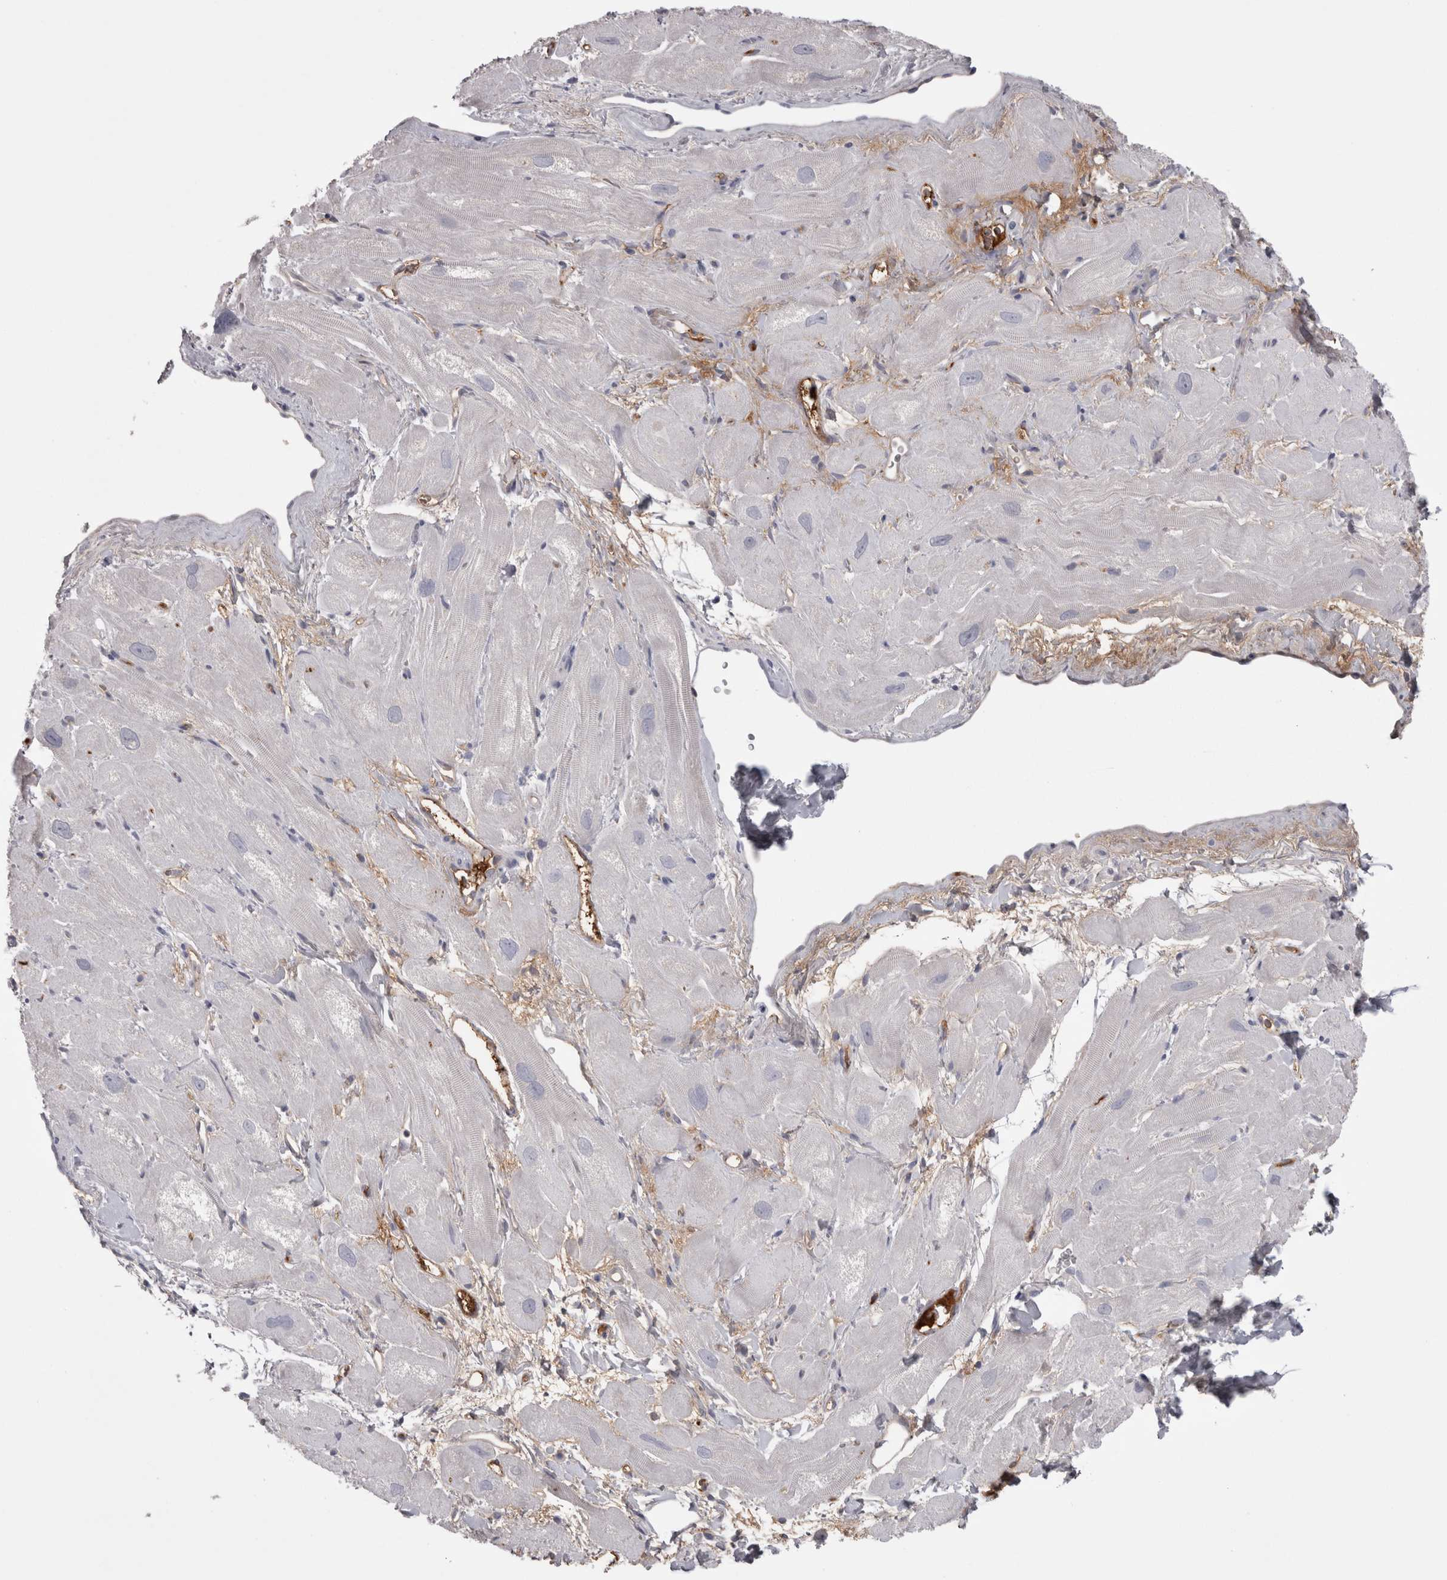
{"staining": {"intensity": "weak", "quantity": "25%-75%", "location": "cytoplasmic/membranous"}, "tissue": "heart muscle", "cell_type": "Cardiomyocytes", "image_type": "normal", "snomed": [{"axis": "morphology", "description": "Normal tissue, NOS"}, {"axis": "topography", "description": "Heart"}], "caption": "This is a photomicrograph of immunohistochemistry staining of normal heart muscle, which shows weak positivity in the cytoplasmic/membranous of cardiomyocytes.", "gene": "SAA4", "patient": {"sex": "male", "age": 49}}